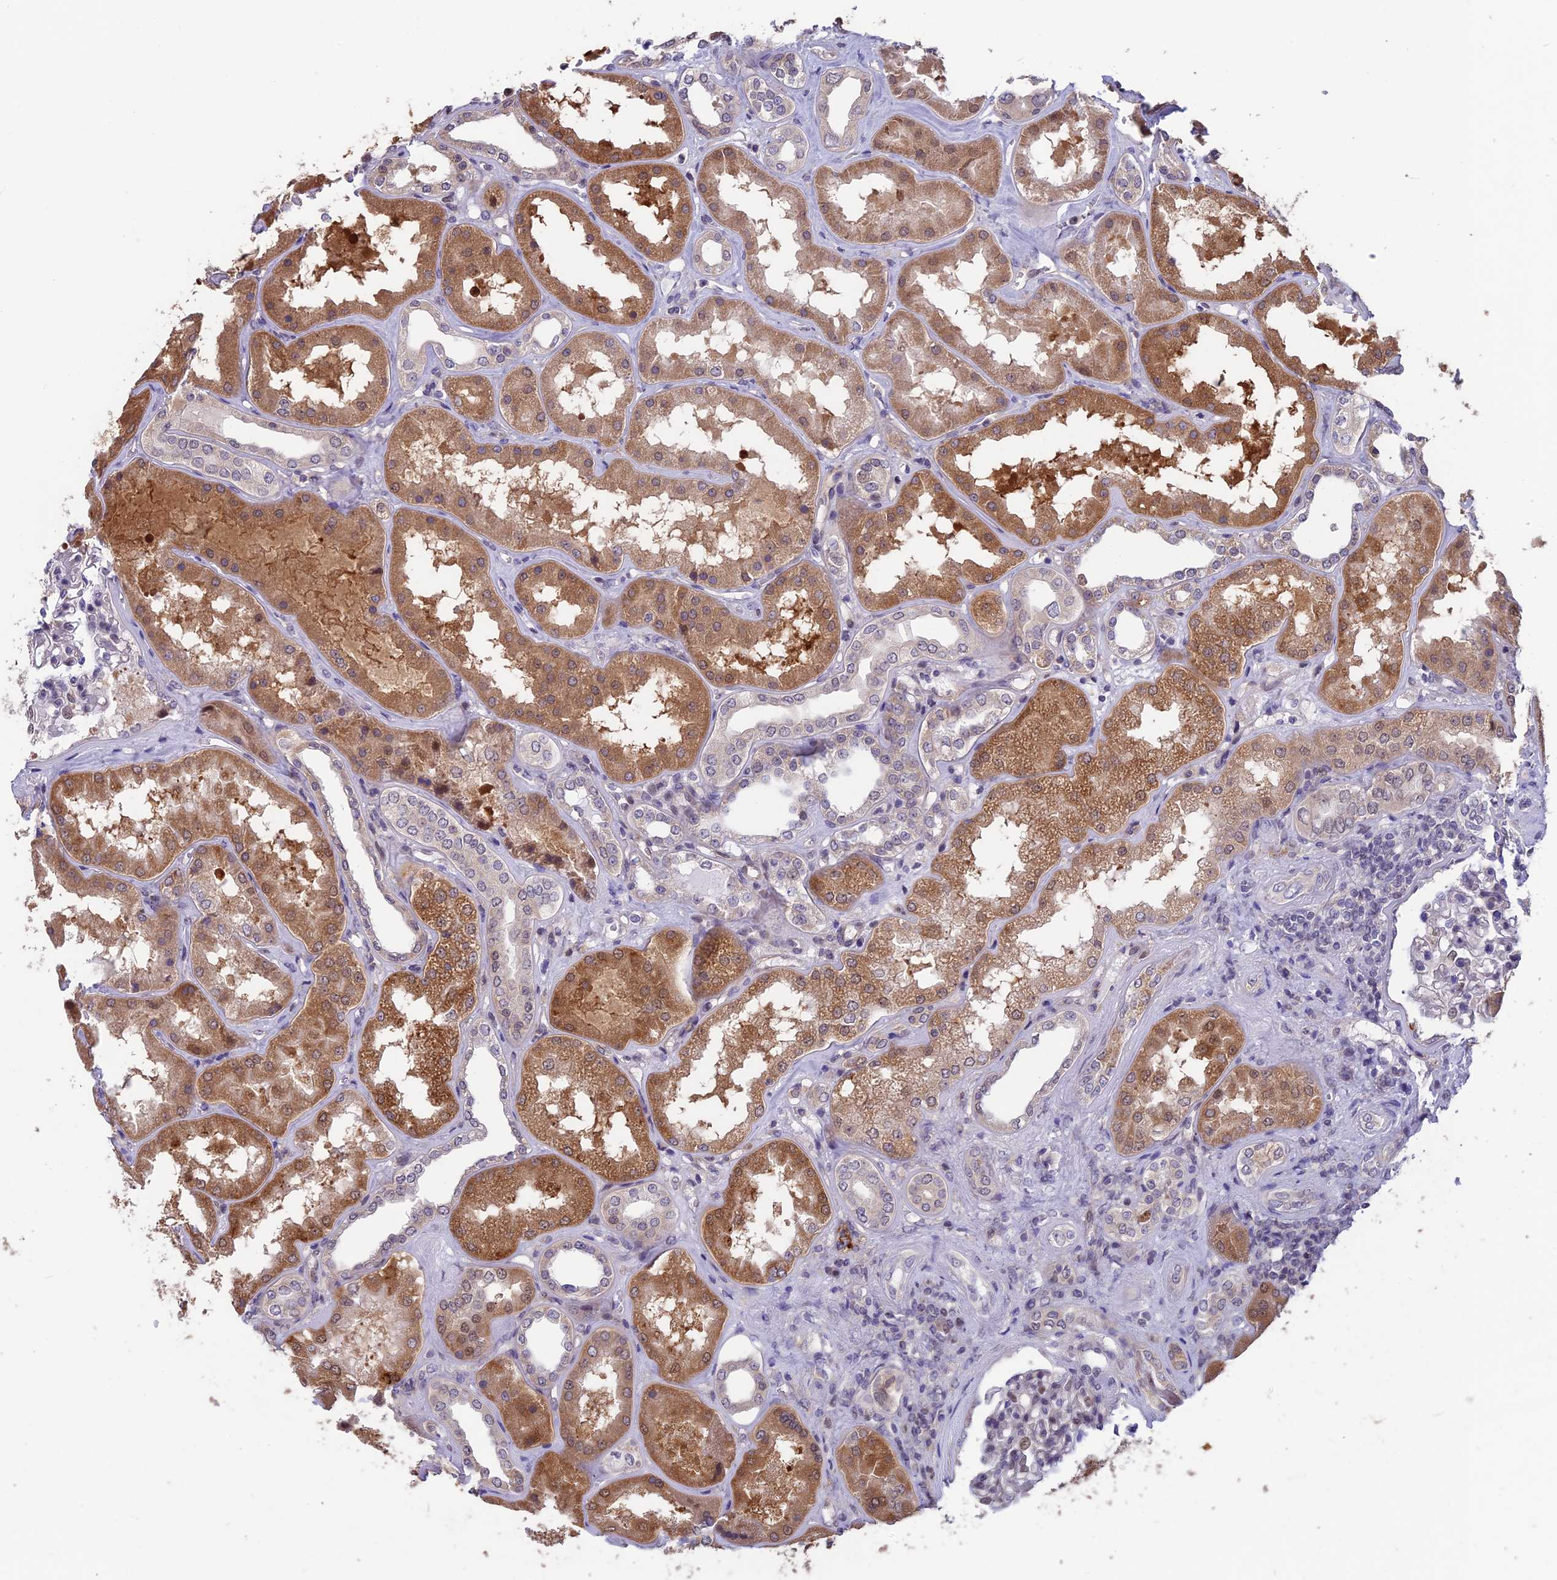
{"staining": {"intensity": "negative", "quantity": "none", "location": "none"}, "tissue": "kidney", "cell_type": "Cells in glomeruli", "image_type": "normal", "snomed": [{"axis": "morphology", "description": "Normal tissue, NOS"}, {"axis": "topography", "description": "Kidney"}], "caption": "High power microscopy image of an IHC photomicrograph of normal kidney, revealing no significant positivity in cells in glomeruli. (Brightfield microscopy of DAB immunohistochemistry at high magnification).", "gene": "MAST2", "patient": {"sex": "female", "age": 56}}